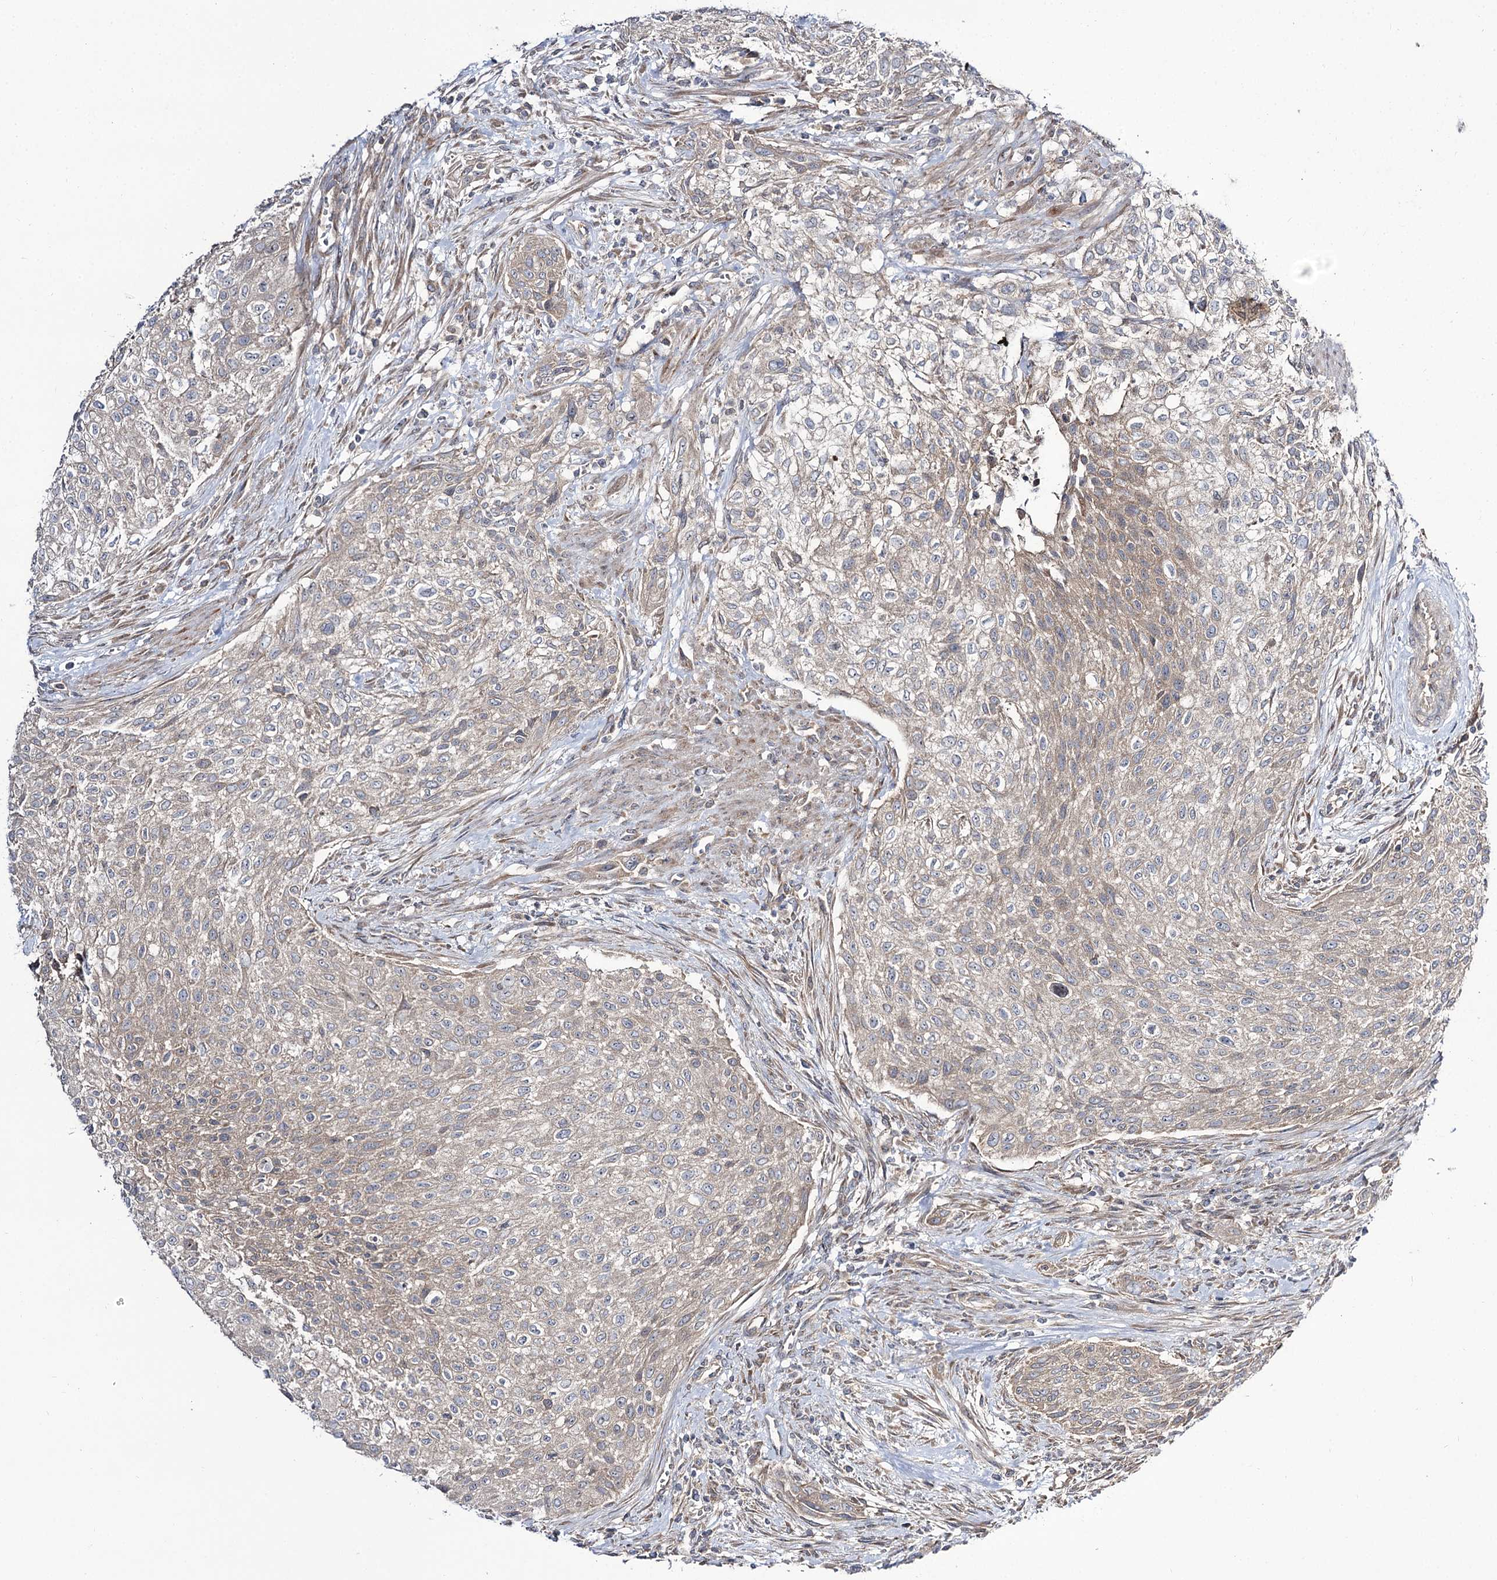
{"staining": {"intensity": "weak", "quantity": "<25%", "location": "cytoplasmic/membranous"}, "tissue": "urothelial cancer", "cell_type": "Tumor cells", "image_type": "cancer", "snomed": [{"axis": "morphology", "description": "Urothelial carcinoma, High grade"}, {"axis": "topography", "description": "Urinary bladder"}], "caption": "This is an IHC histopathology image of human urothelial cancer. There is no staining in tumor cells.", "gene": "C11orf80", "patient": {"sex": "male", "age": 35}}